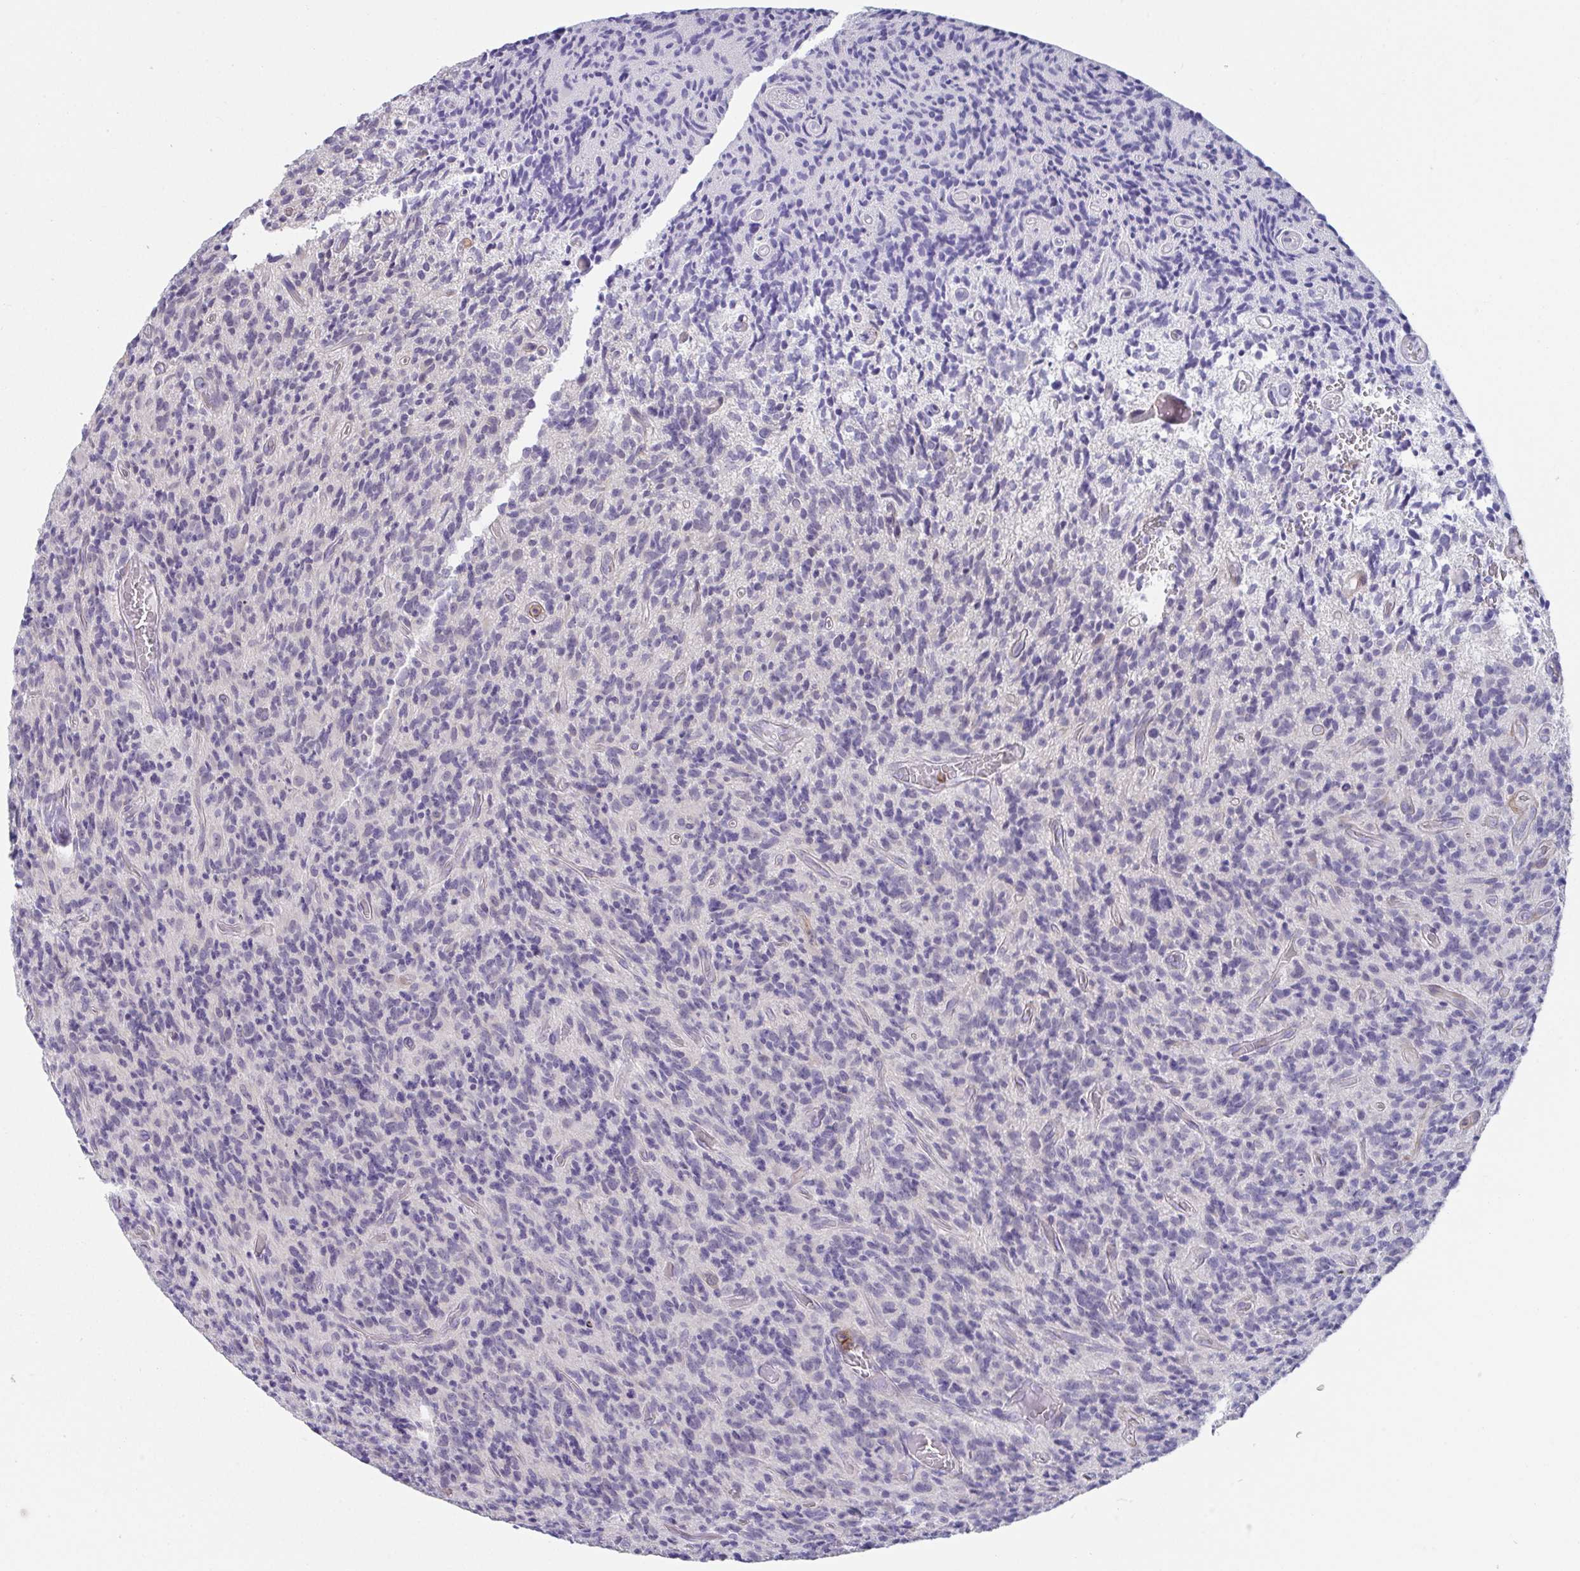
{"staining": {"intensity": "negative", "quantity": "none", "location": "none"}, "tissue": "glioma", "cell_type": "Tumor cells", "image_type": "cancer", "snomed": [{"axis": "morphology", "description": "Glioma, malignant, High grade"}, {"axis": "topography", "description": "Brain"}], "caption": "This image is of glioma stained with immunohistochemistry (IHC) to label a protein in brown with the nuclei are counter-stained blue. There is no staining in tumor cells.", "gene": "CXCR1", "patient": {"sex": "male", "age": 76}}